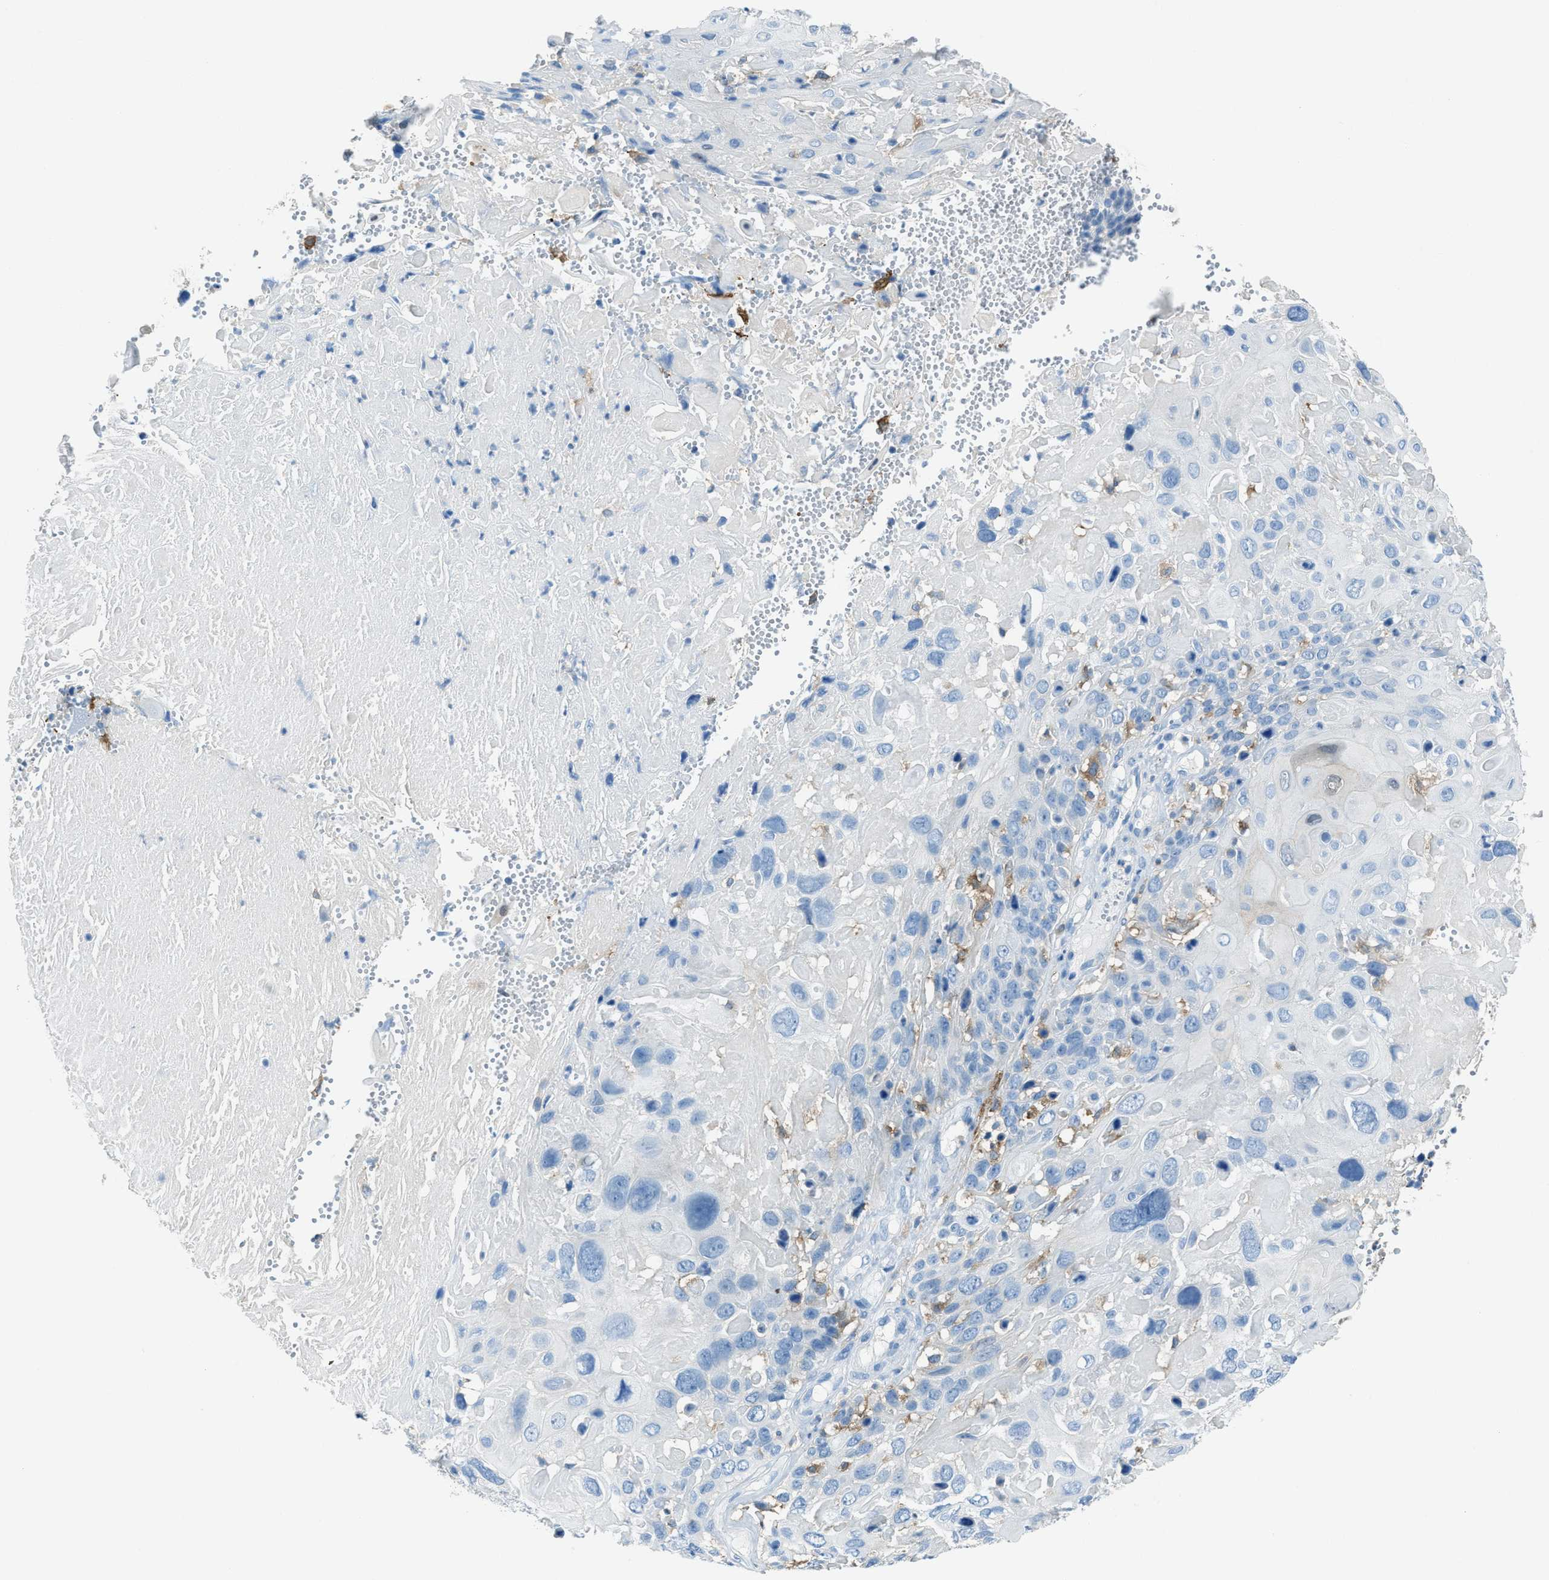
{"staining": {"intensity": "negative", "quantity": "none", "location": "none"}, "tissue": "cervical cancer", "cell_type": "Tumor cells", "image_type": "cancer", "snomed": [{"axis": "morphology", "description": "Squamous cell carcinoma, NOS"}, {"axis": "topography", "description": "Cervix"}], "caption": "An image of human squamous cell carcinoma (cervical) is negative for staining in tumor cells. The staining is performed using DAB brown chromogen with nuclei counter-stained in using hematoxylin.", "gene": "MATCAP2", "patient": {"sex": "female", "age": 74}}